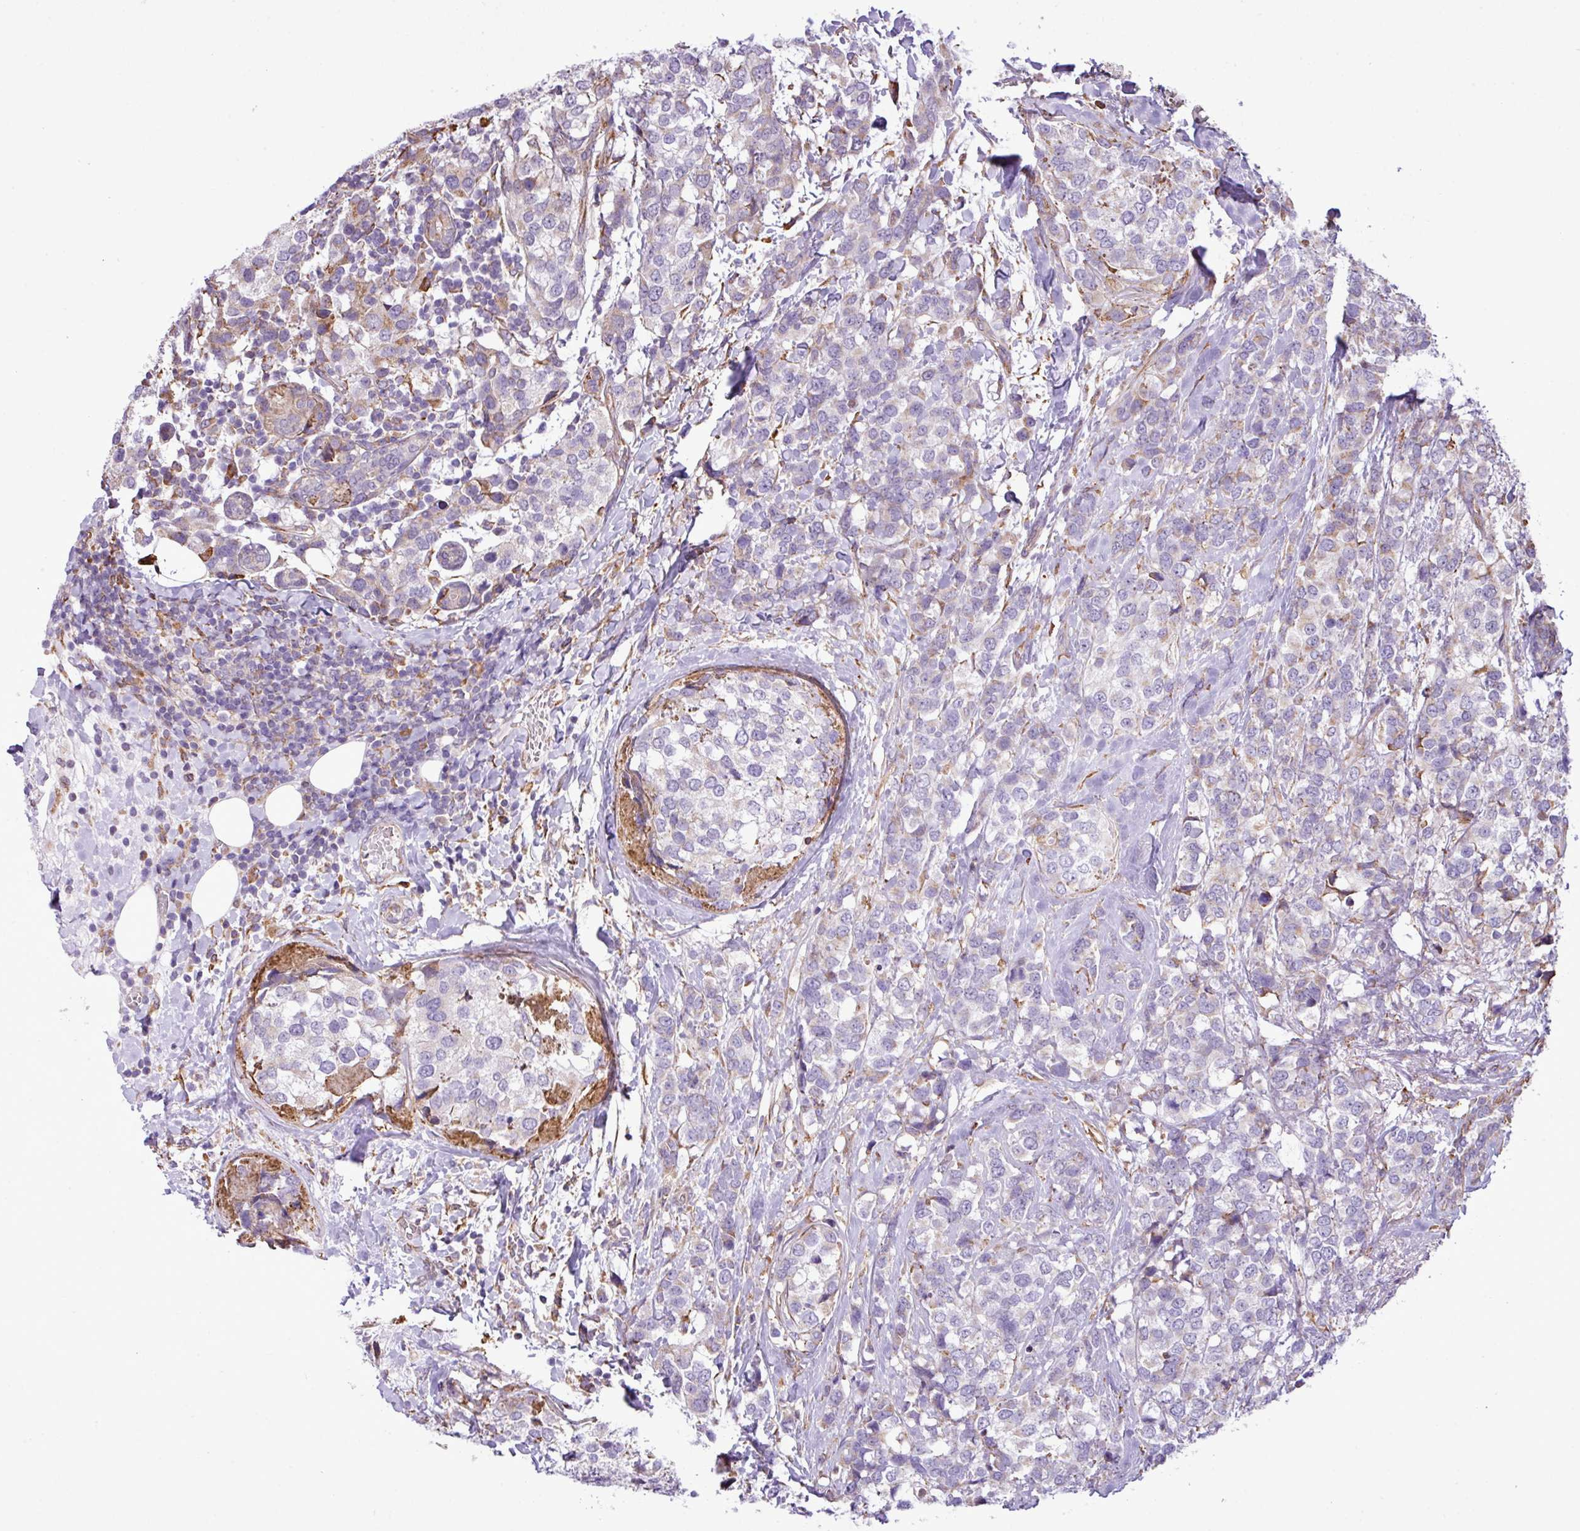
{"staining": {"intensity": "weak", "quantity": "<25%", "location": "cytoplasmic/membranous"}, "tissue": "breast cancer", "cell_type": "Tumor cells", "image_type": "cancer", "snomed": [{"axis": "morphology", "description": "Lobular carcinoma"}, {"axis": "topography", "description": "Breast"}], "caption": "This is an immunohistochemistry image of human lobular carcinoma (breast). There is no expression in tumor cells.", "gene": "ZSCAN5A", "patient": {"sex": "female", "age": 59}}